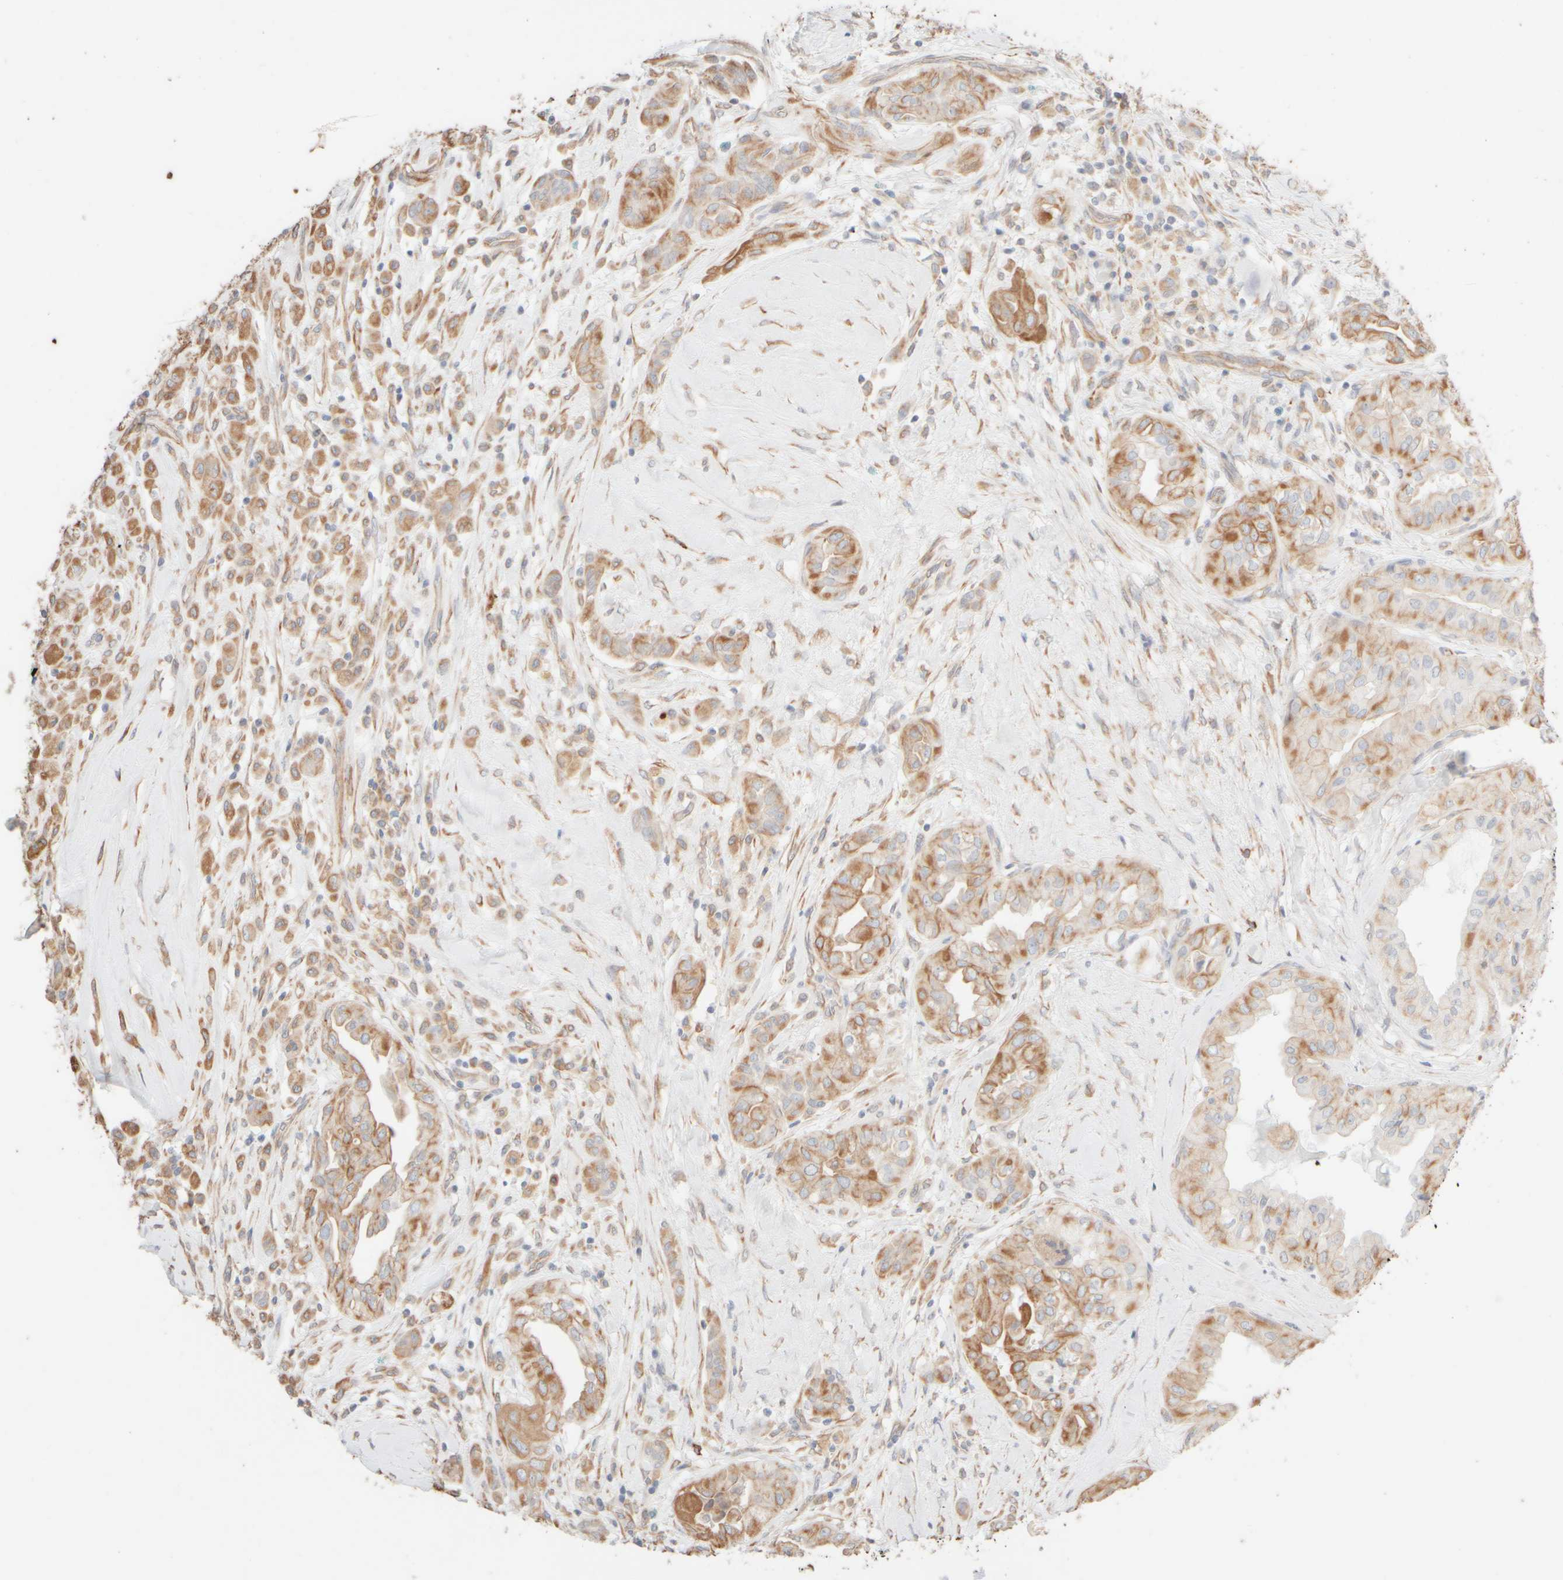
{"staining": {"intensity": "moderate", "quantity": ">75%", "location": "cytoplasmic/membranous"}, "tissue": "thyroid cancer", "cell_type": "Tumor cells", "image_type": "cancer", "snomed": [{"axis": "morphology", "description": "Papillary adenocarcinoma, NOS"}, {"axis": "topography", "description": "Thyroid gland"}], "caption": "Brown immunohistochemical staining in thyroid papillary adenocarcinoma reveals moderate cytoplasmic/membranous staining in about >75% of tumor cells. The protein of interest is shown in brown color, while the nuclei are stained blue.", "gene": "KRT15", "patient": {"sex": "female", "age": 59}}